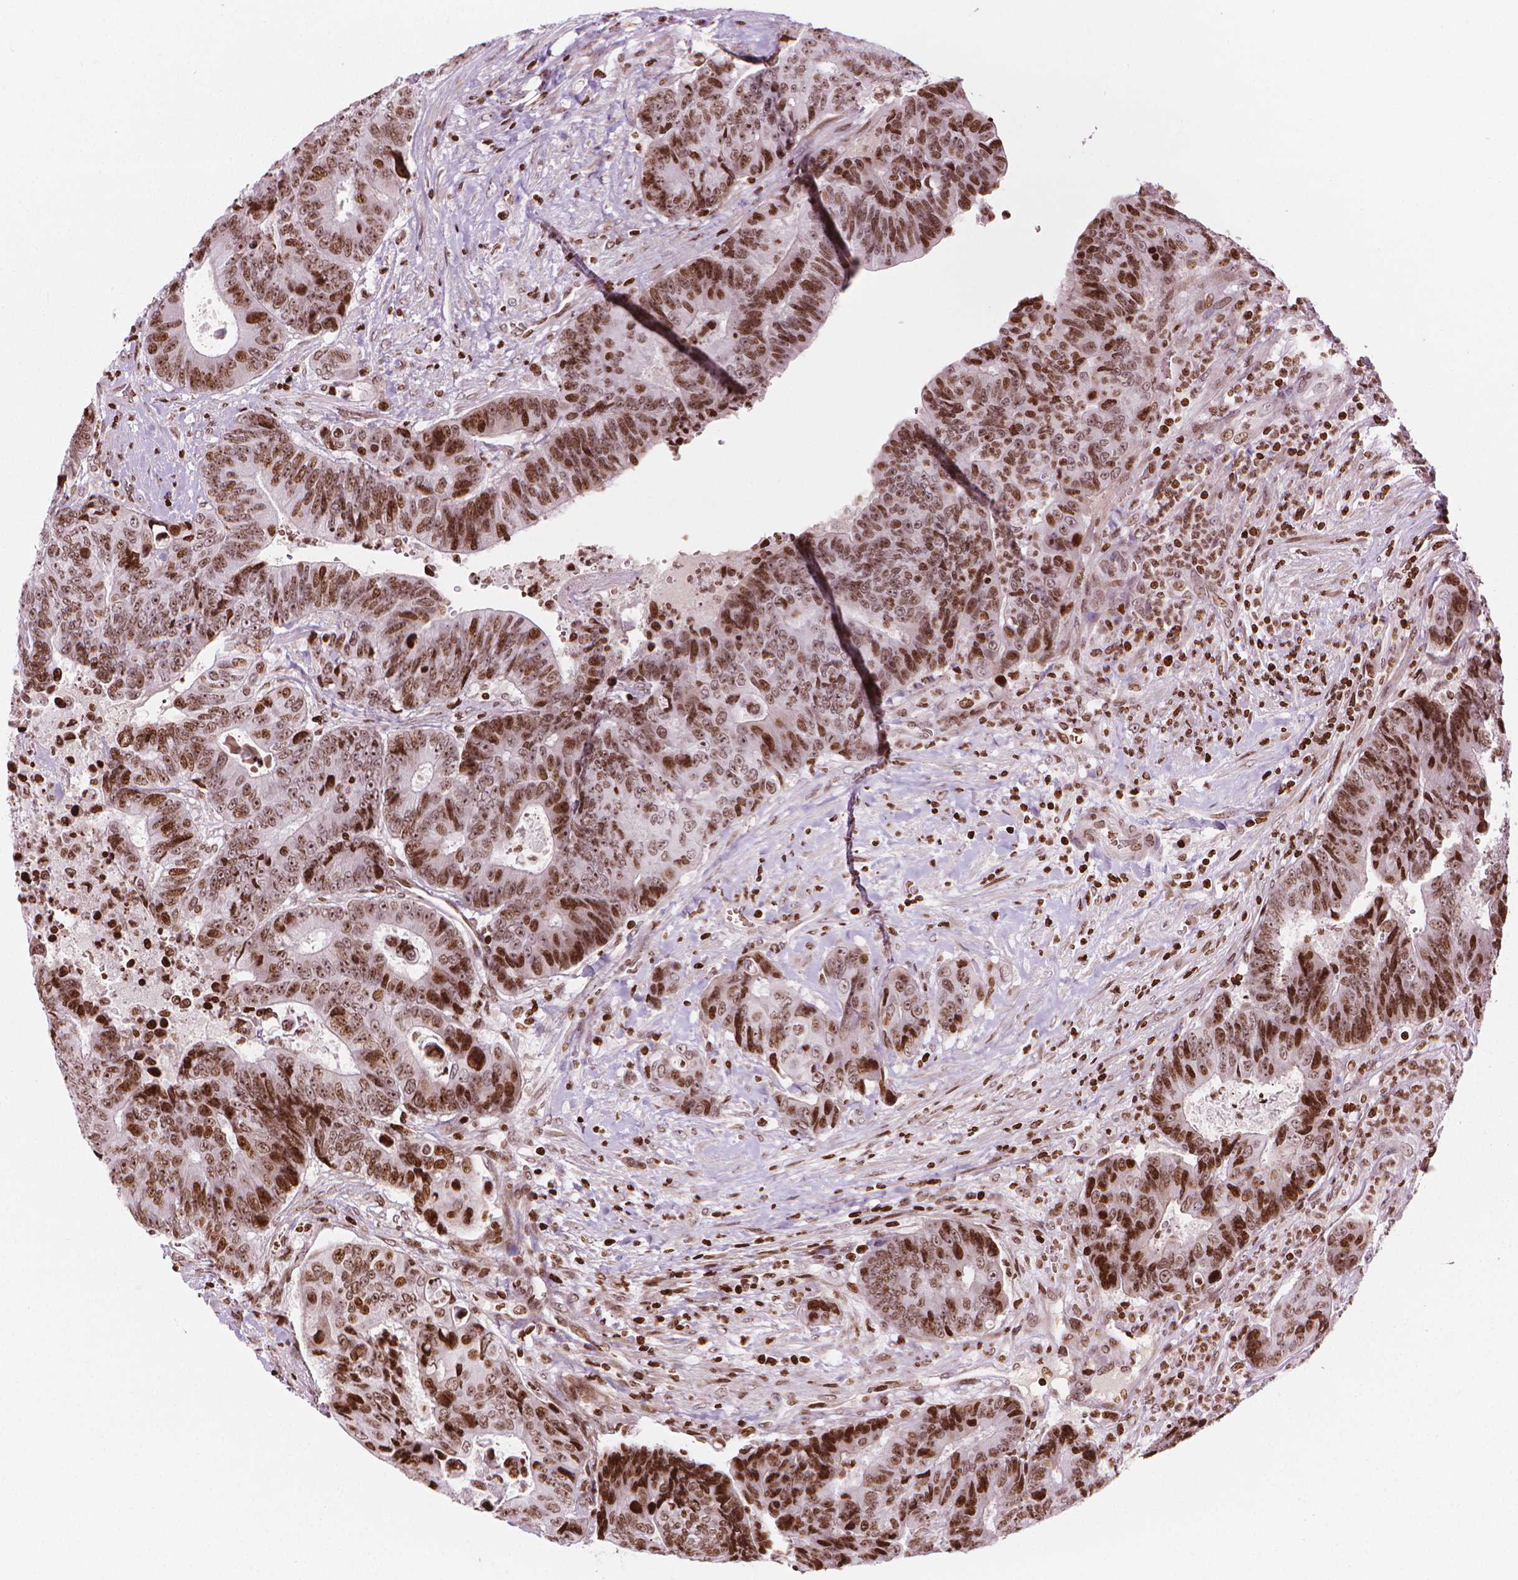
{"staining": {"intensity": "moderate", "quantity": ">75%", "location": "nuclear"}, "tissue": "colorectal cancer", "cell_type": "Tumor cells", "image_type": "cancer", "snomed": [{"axis": "morphology", "description": "Adenocarcinoma, NOS"}, {"axis": "topography", "description": "Colon"}], "caption": "Protein analysis of colorectal adenocarcinoma tissue displays moderate nuclear positivity in about >75% of tumor cells.", "gene": "PIP4K2A", "patient": {"sex": "female", "age": 48}}